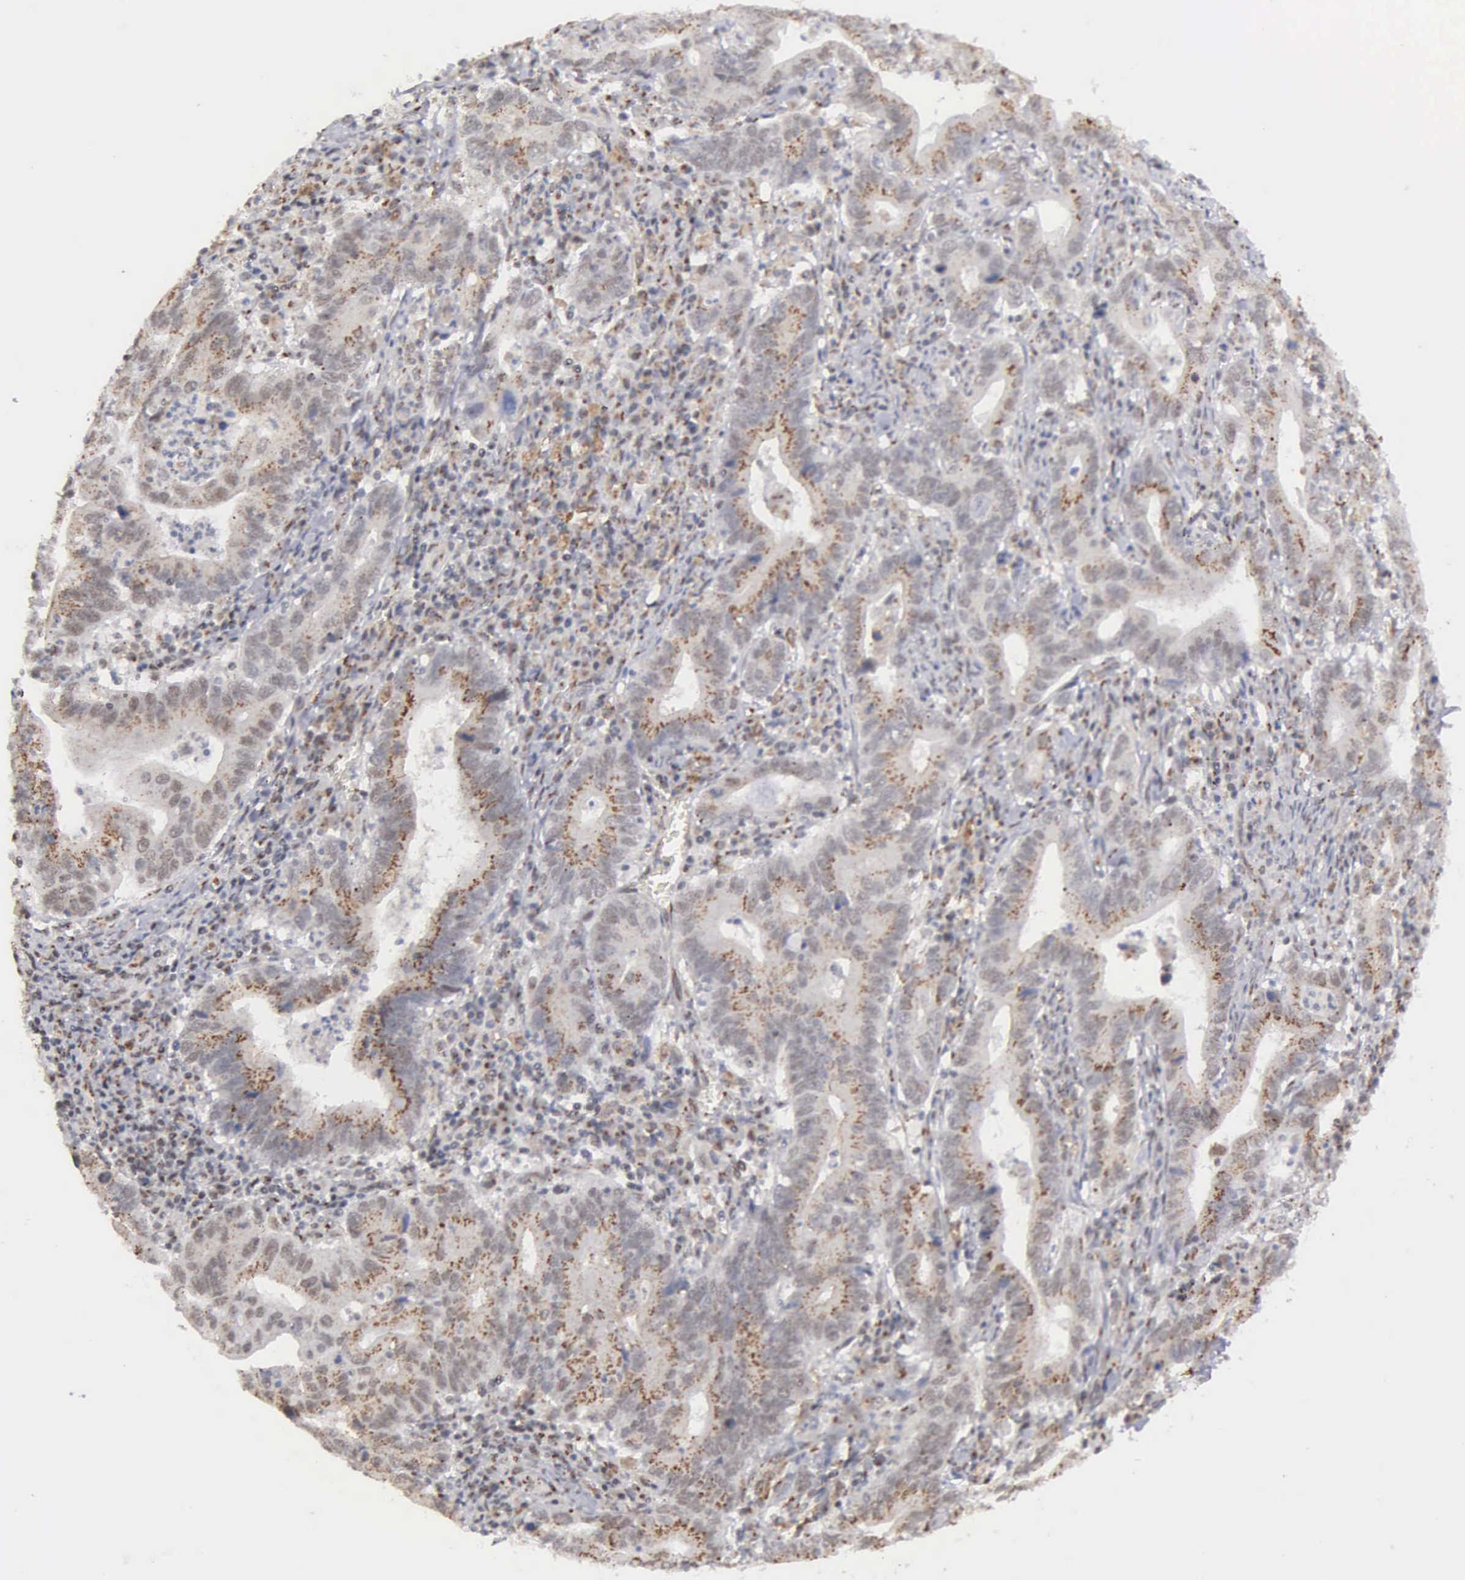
{"staining": {"intensity": "moderate", "quantity": "25%-75%", "location": "cytoplasmic/membranous,nuclear"}, "tissue": "stomach cancer", "cell_type": "Tumor cells", "image_type": "cancer", "snomed": [{"axis": "morphology", "description": "Adenocarcinoma, NOS"}, {"axis": "topography", "description": "Stomach, upper"}], "caption": "IHC (DAB) staining of stomach adenocarcinoma demonstrates moderate cytoplasmic/membranous and nuclear protein staining in about 25%-75% of tumor cells. The protein is shown in brown color, while the nuclei are stained blue.", "gene": "GTF2A1", "patient": {"sex": "male", "age": 63}}